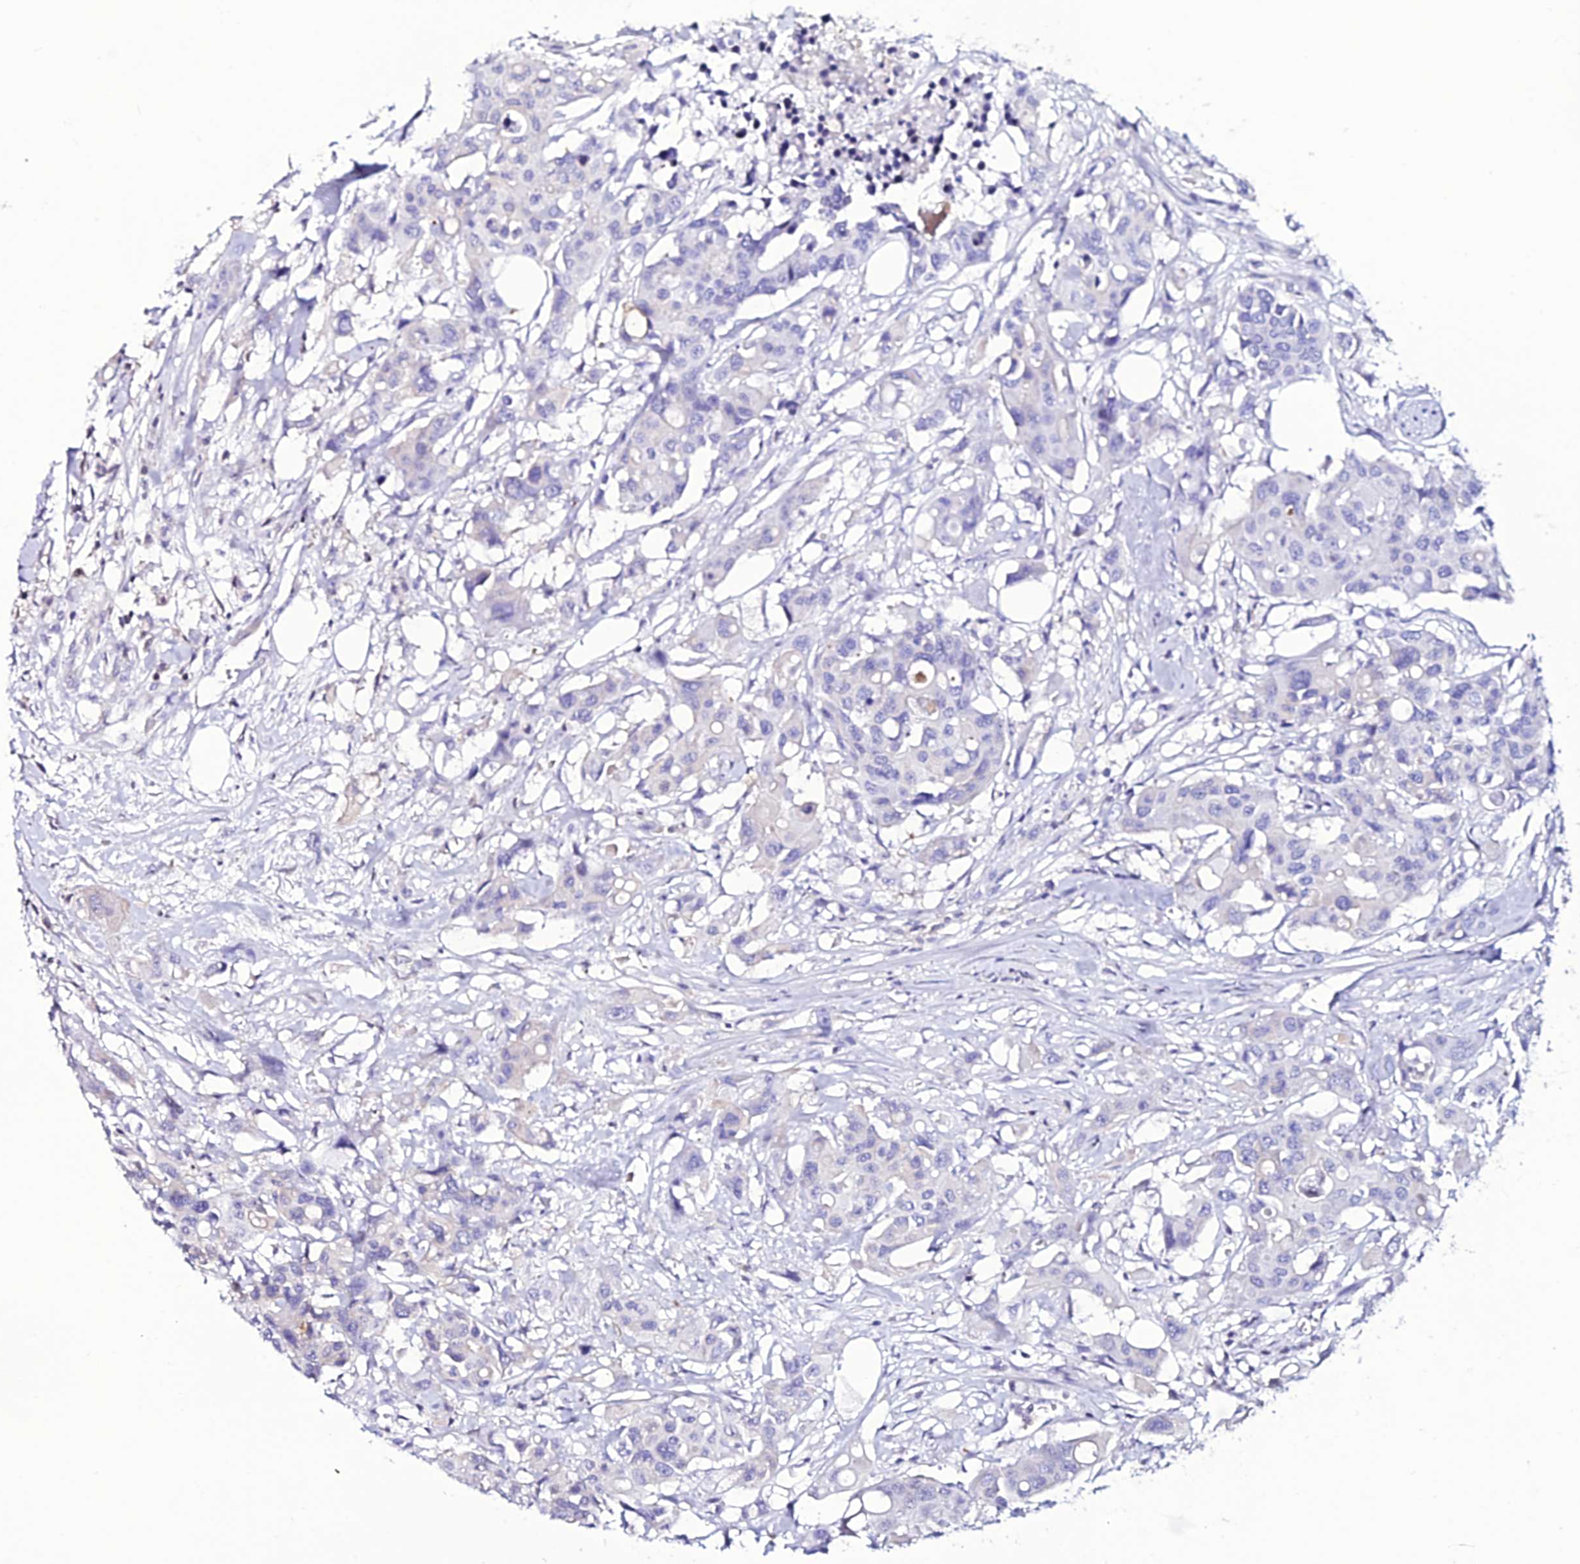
{"staining": {"intensity": "negative", "quantity": "none", "location": "none"}, "tissue": "colorectal cancer", "cell_type": "Tumor cells", "image_type": "cancer", "snomed": [{"axis": "morphology", "description": "Adenocarcinoma, NOS"}, {"axis": "topography", "description": "Colon"}], "caption": "This is an IHC micrograph of colorectal adenocarcinoma. There is no expression in tumor cells.", "gene": "DEFB132", "patient": {"sex": "male", "age": 77}}